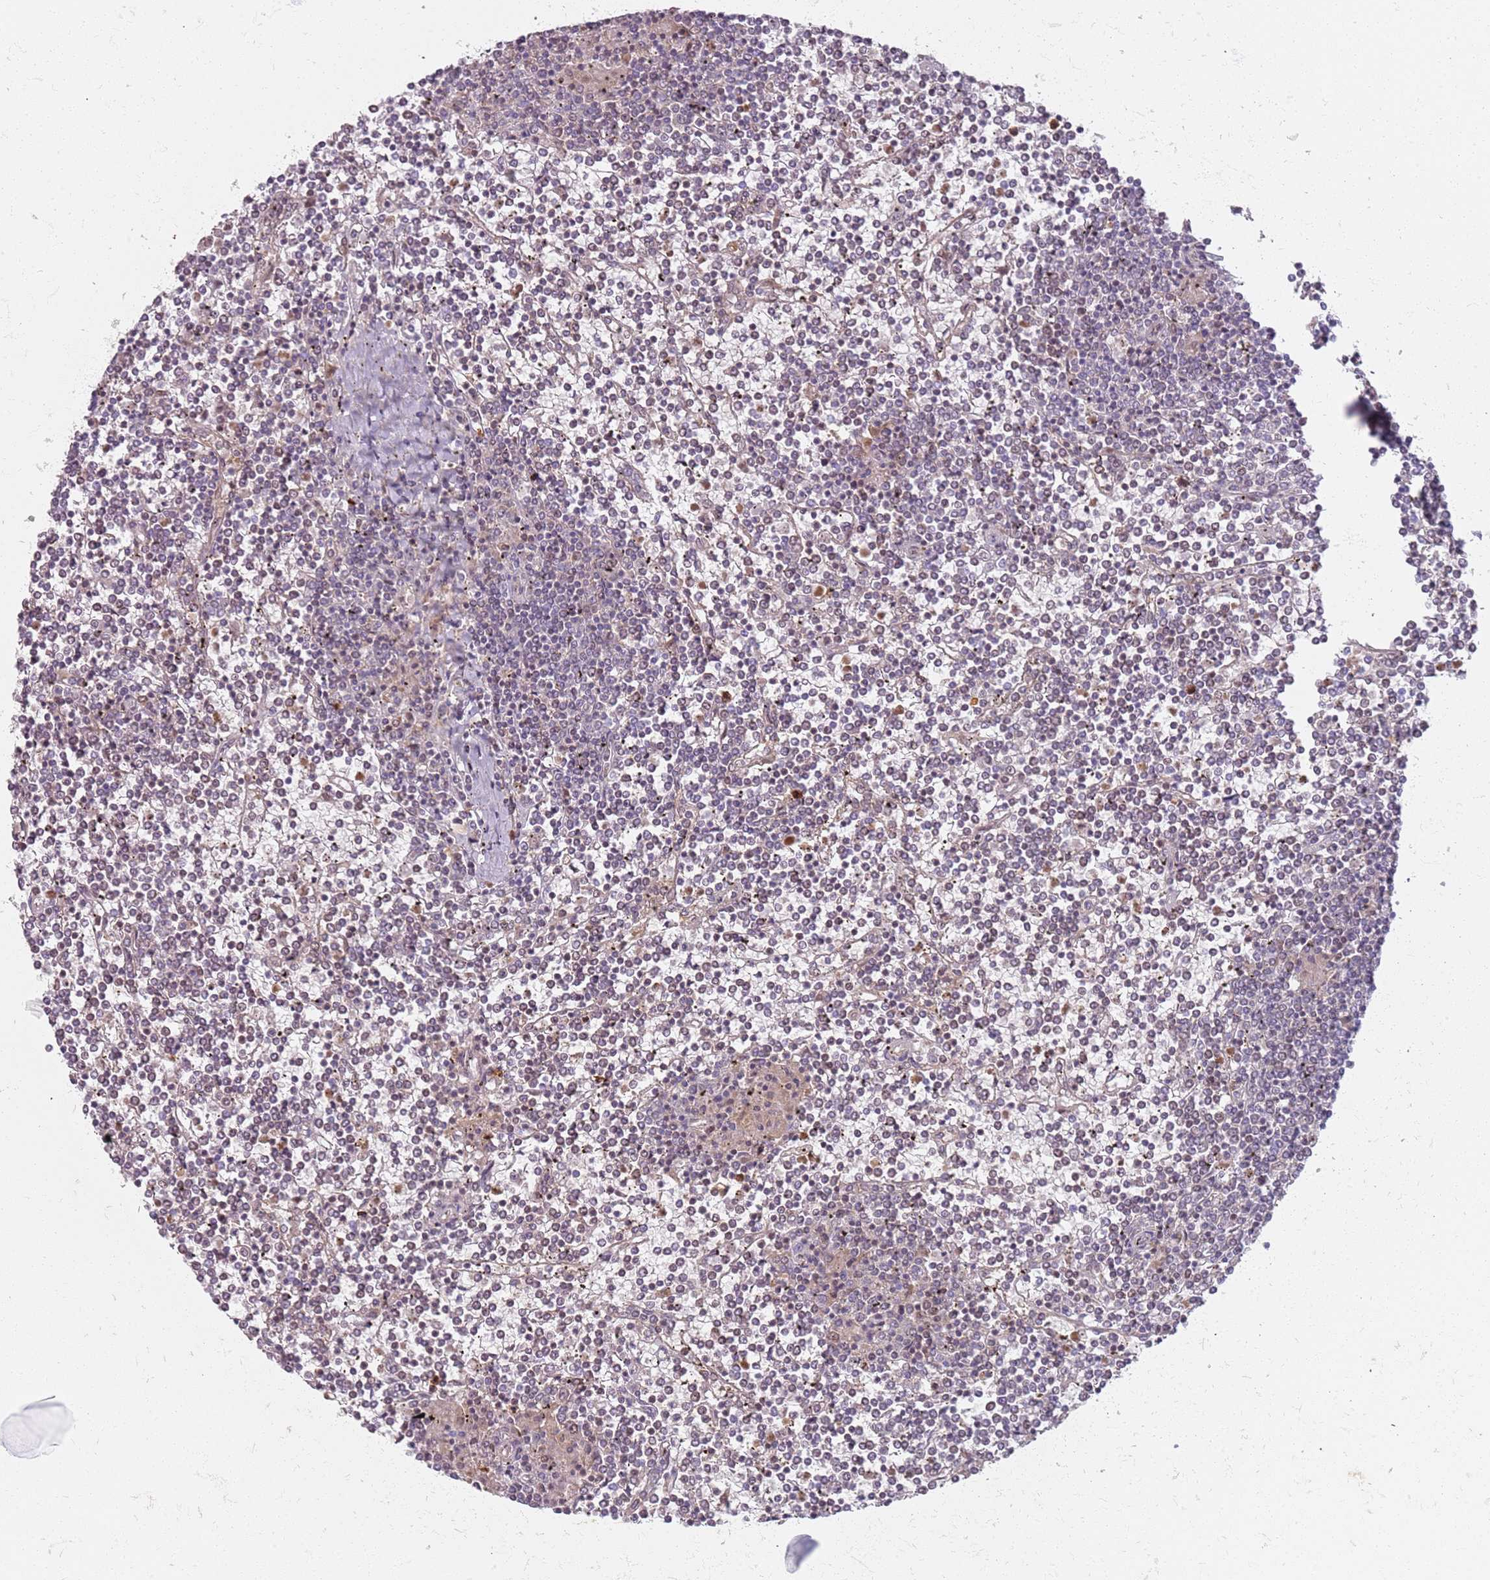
{"staining": {"intensity": "negative", "quantity": "none", "location": "none"}, "tissue": "lymphoma", "cell_type": "Tumor cells", "image_type": "cancer", "snomed": [{"axis": "morphology", "description": "Malignant lymphoma, non-Hodgkin's type, Low grade"}, {"axis": "topography", "description": "Spleen"}], "caption": "DAB (3,3'-diaminobenzidine) immunohistochemical staining of human lymphoma shows no significant expression in tumor cells.", "gene": "CD40LG", "patient": {"sex": "female", "age": 19}}